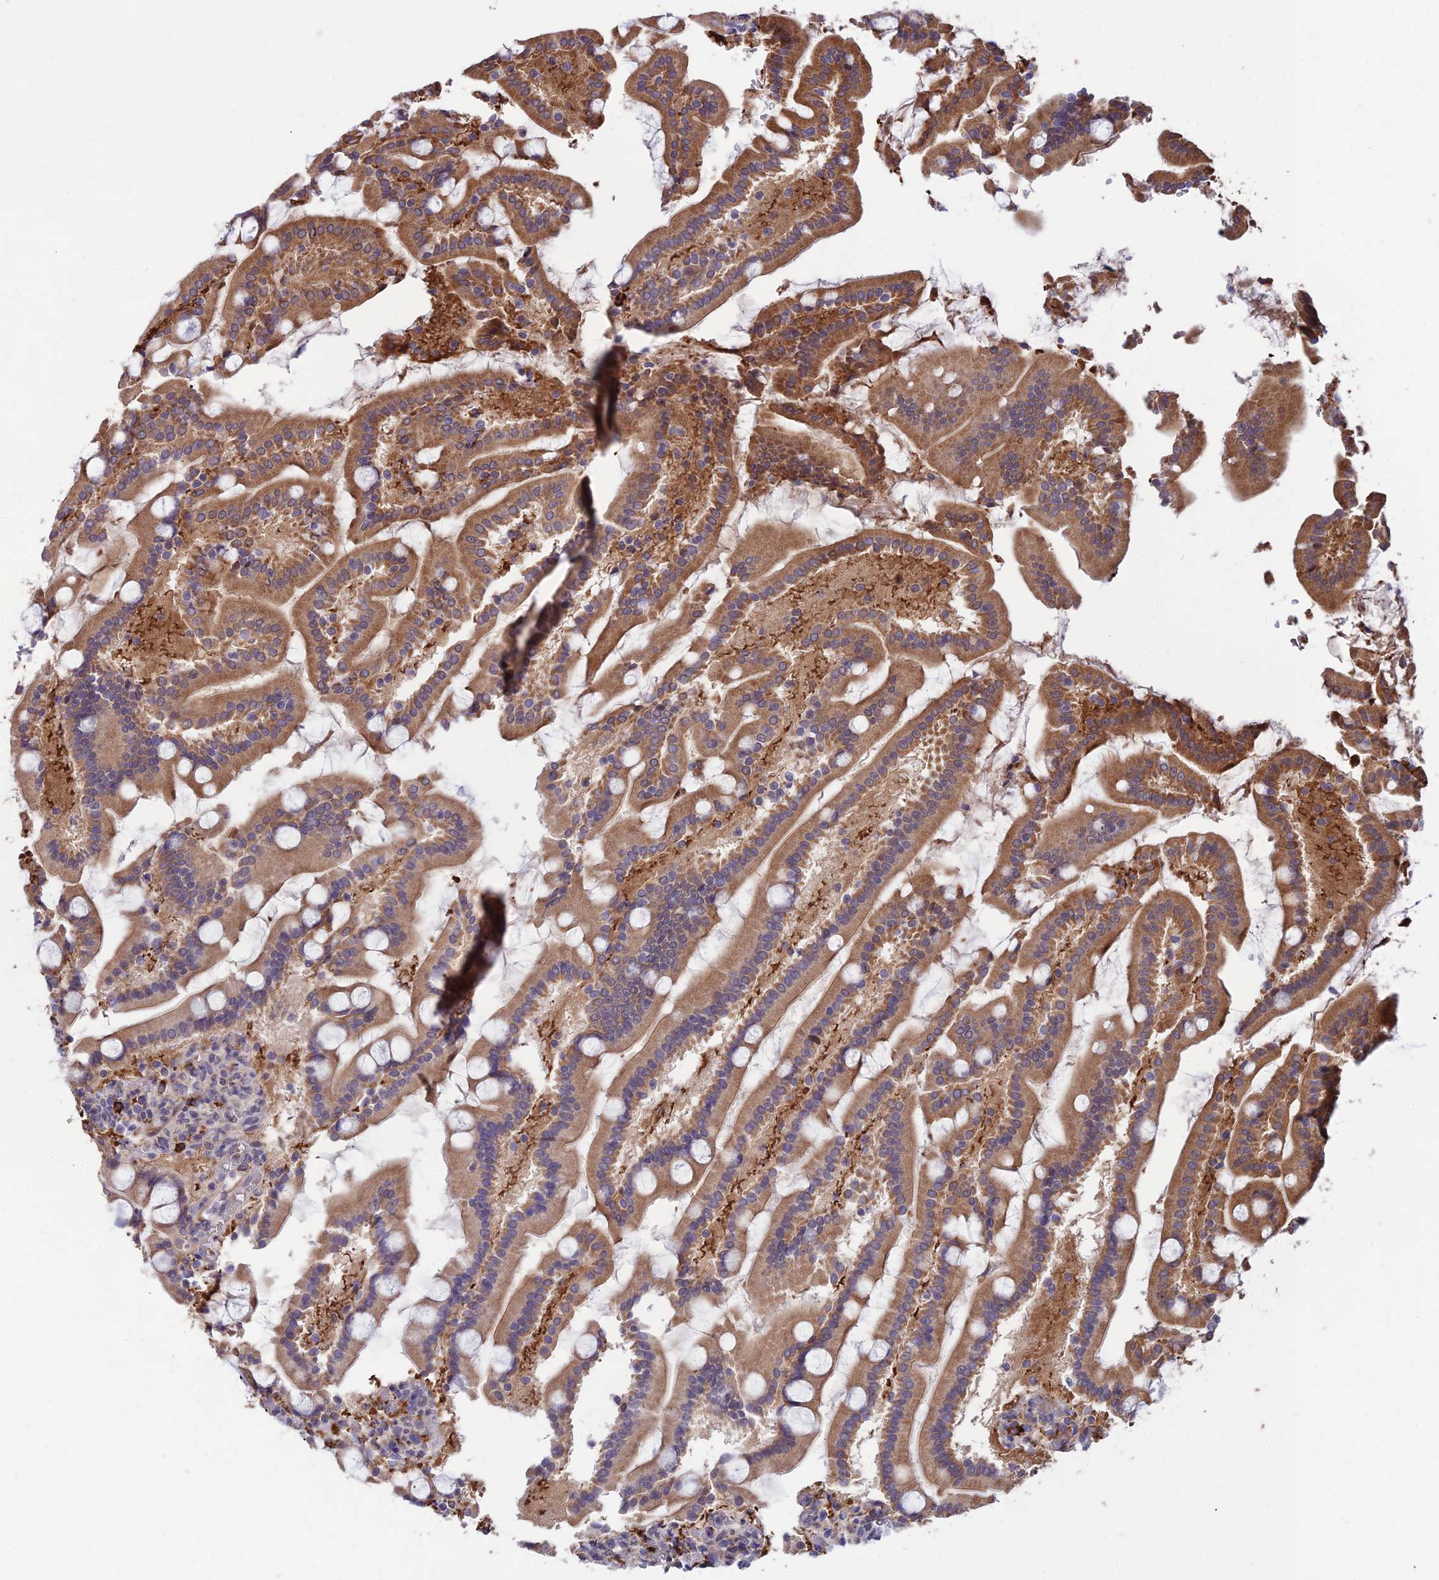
{"staining": {"intensity": "moderate", "quantity": "25%-75%", "location": "cytoplasmic/membranous"}, "tissue": "duodenum", "cell_type": "Glandular cells", "image_type": "normal", "snomed": [{"axis": "morphology", "description": "Normal tissue, NOS"}, {"axis": "topography", "description": "Duodenum"}], "caption": "The micrograph shows staining of normal duodenum, revealing moderate cytoplasmic/membranous protein staining (brown color) within glandular cells.", "gene": "COL6A6", "patient": {"sex": "male", "age": 55}}